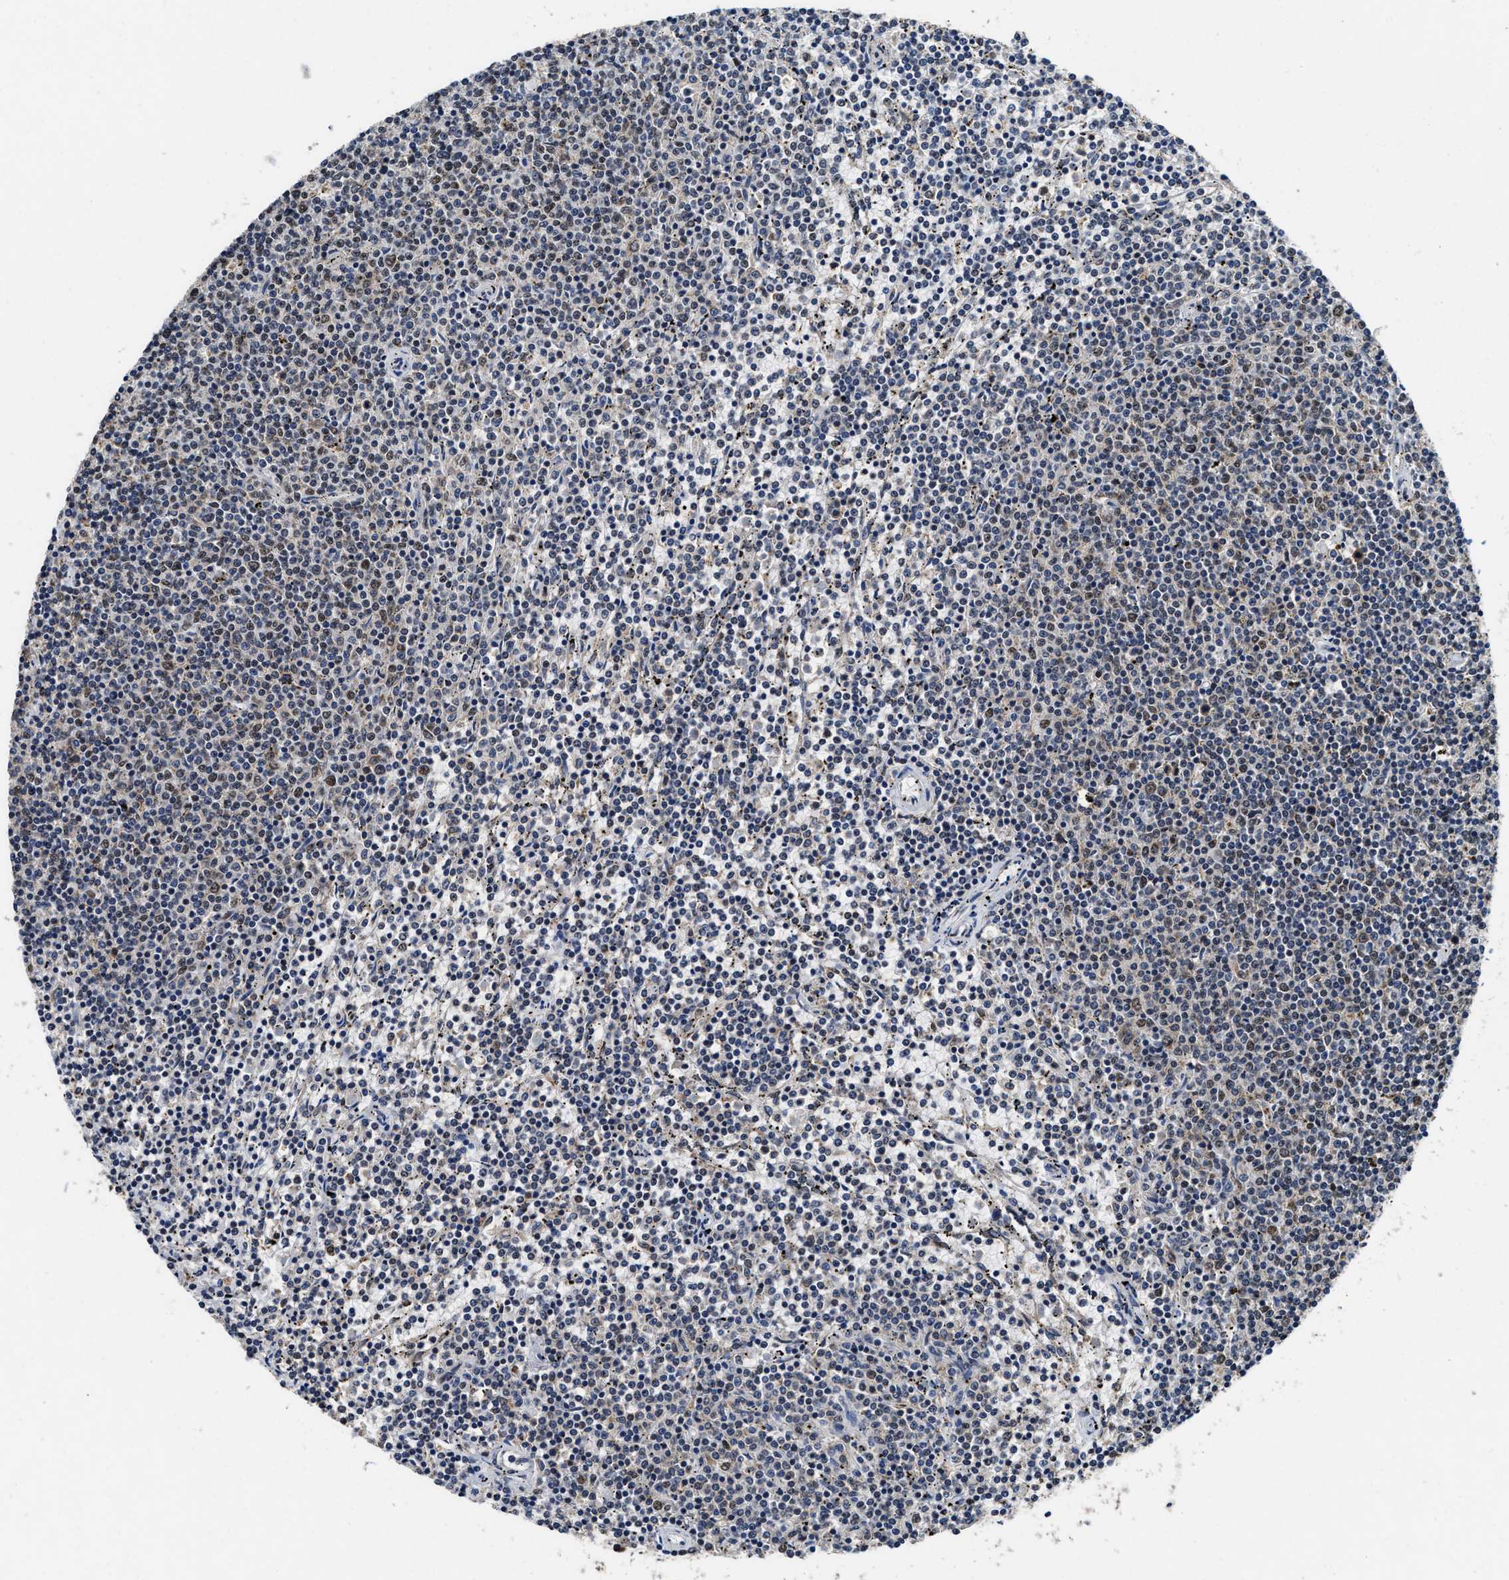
{"staining": {"intensity": "weak", "quantity": "<25%", "location": "nuclear"}, "tissue": "lymphoma", "cell_type": "Tumor cells", "image_type": "cancer", "snomed": [{"axis": "morphology", "description": "Malignant lymphoma, non-Hodgkin's type, Low grade"}, {"axis": "topography", "description": "Spleen"}], "caption": "High magnification brightfield microscopy of lymphoma stained with DAB (brown) and counterstained with hematoxylin (blue): tumor cells show no significant positivity.", "gene": "ACOX1", "patient": {"sex": "female", "age": 50}}